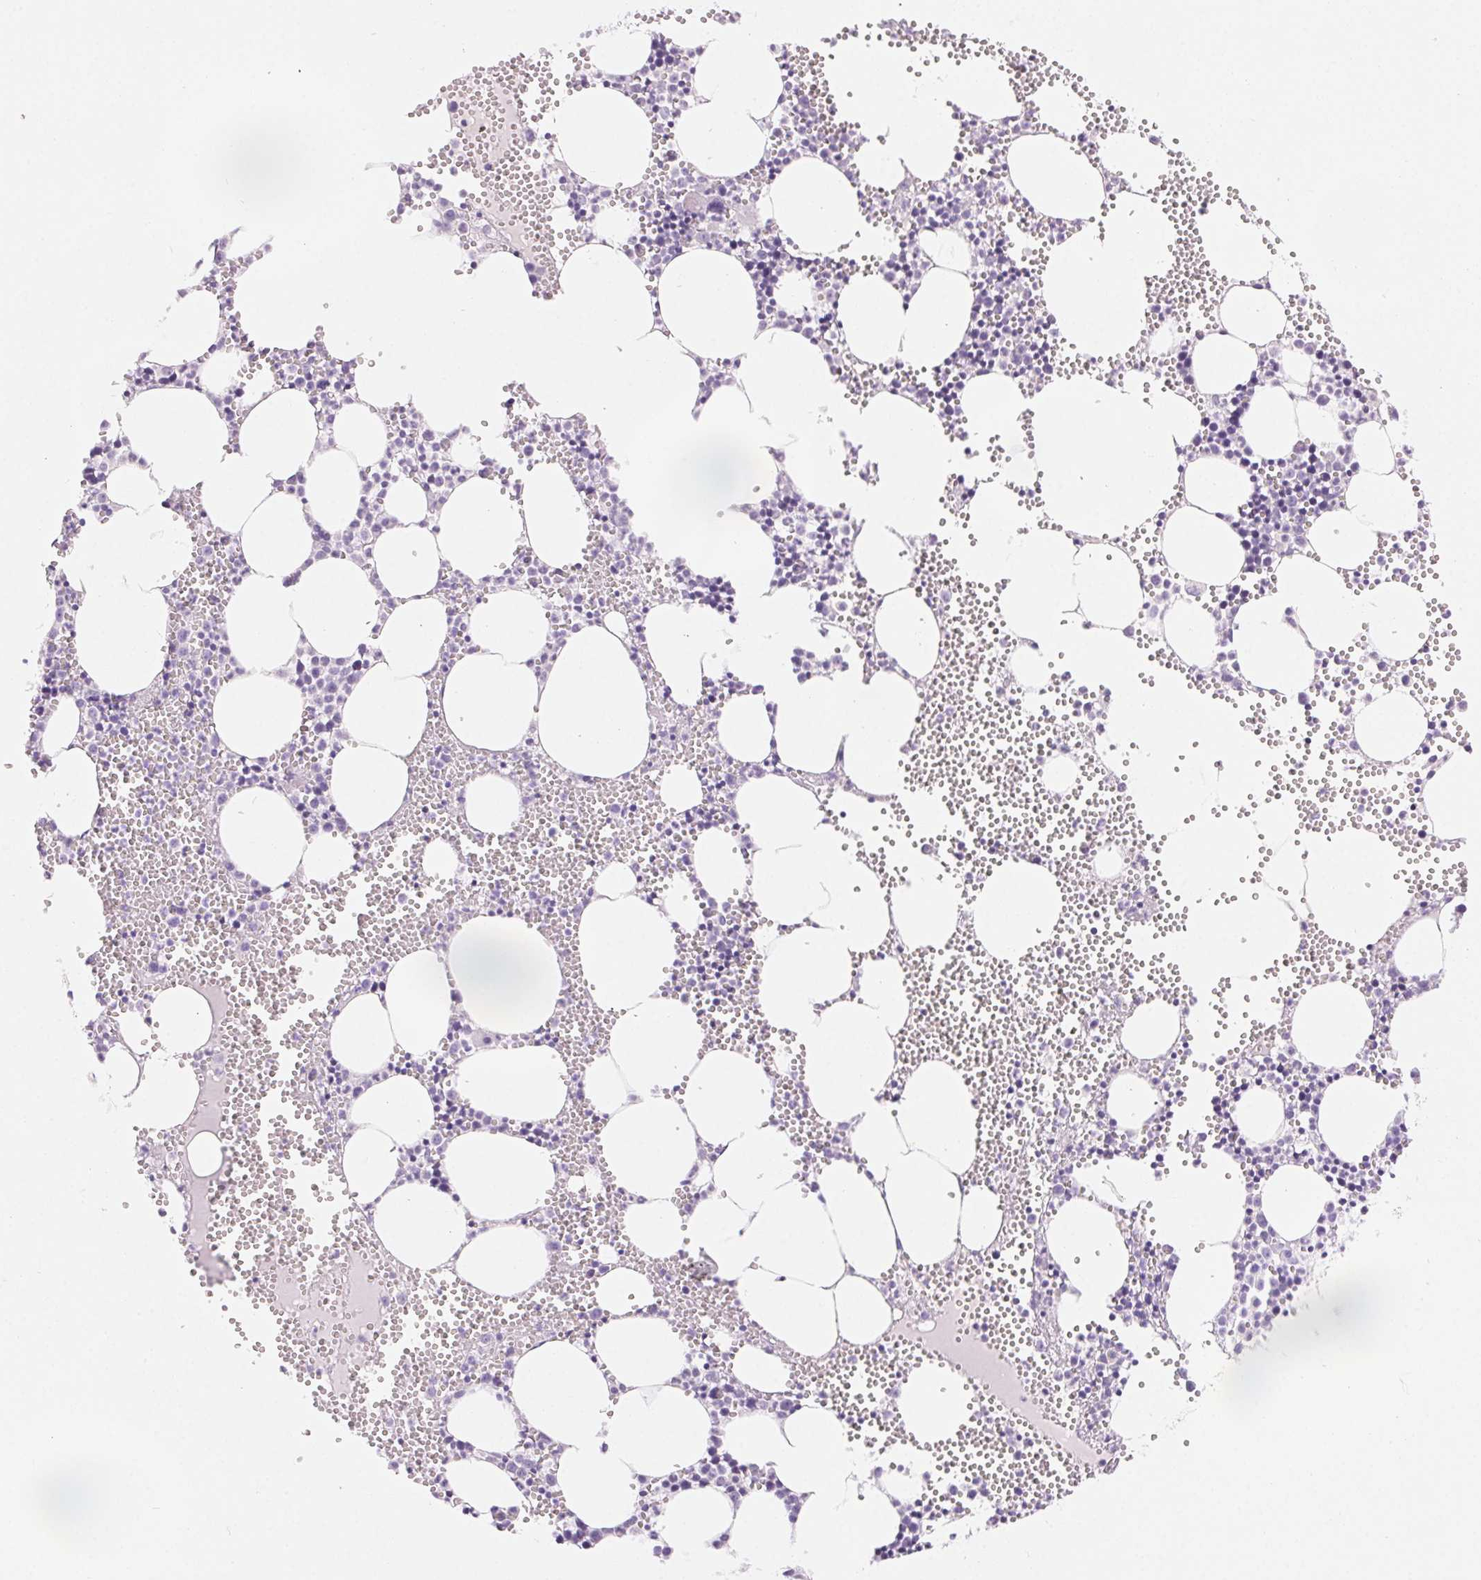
{"staining": {"intensity": "negative", "quantity": "none", "location": "none"}, "tissue": "bone marrow", "cell_type": "Hematopoietic cells", "image_type": "normal", "snomed": [{"axis": "morphology", "description": "Normal tissue, NOS"}, {"axis": "topography", "description": "Bone marrow"}], "caption": "Immunohistochemistry (IHC) of benign human bone marrow exhibits no staining in hematopoietic cells.", "gene": "CLDN16", "patient": {"sex": "male", "age": 89}}